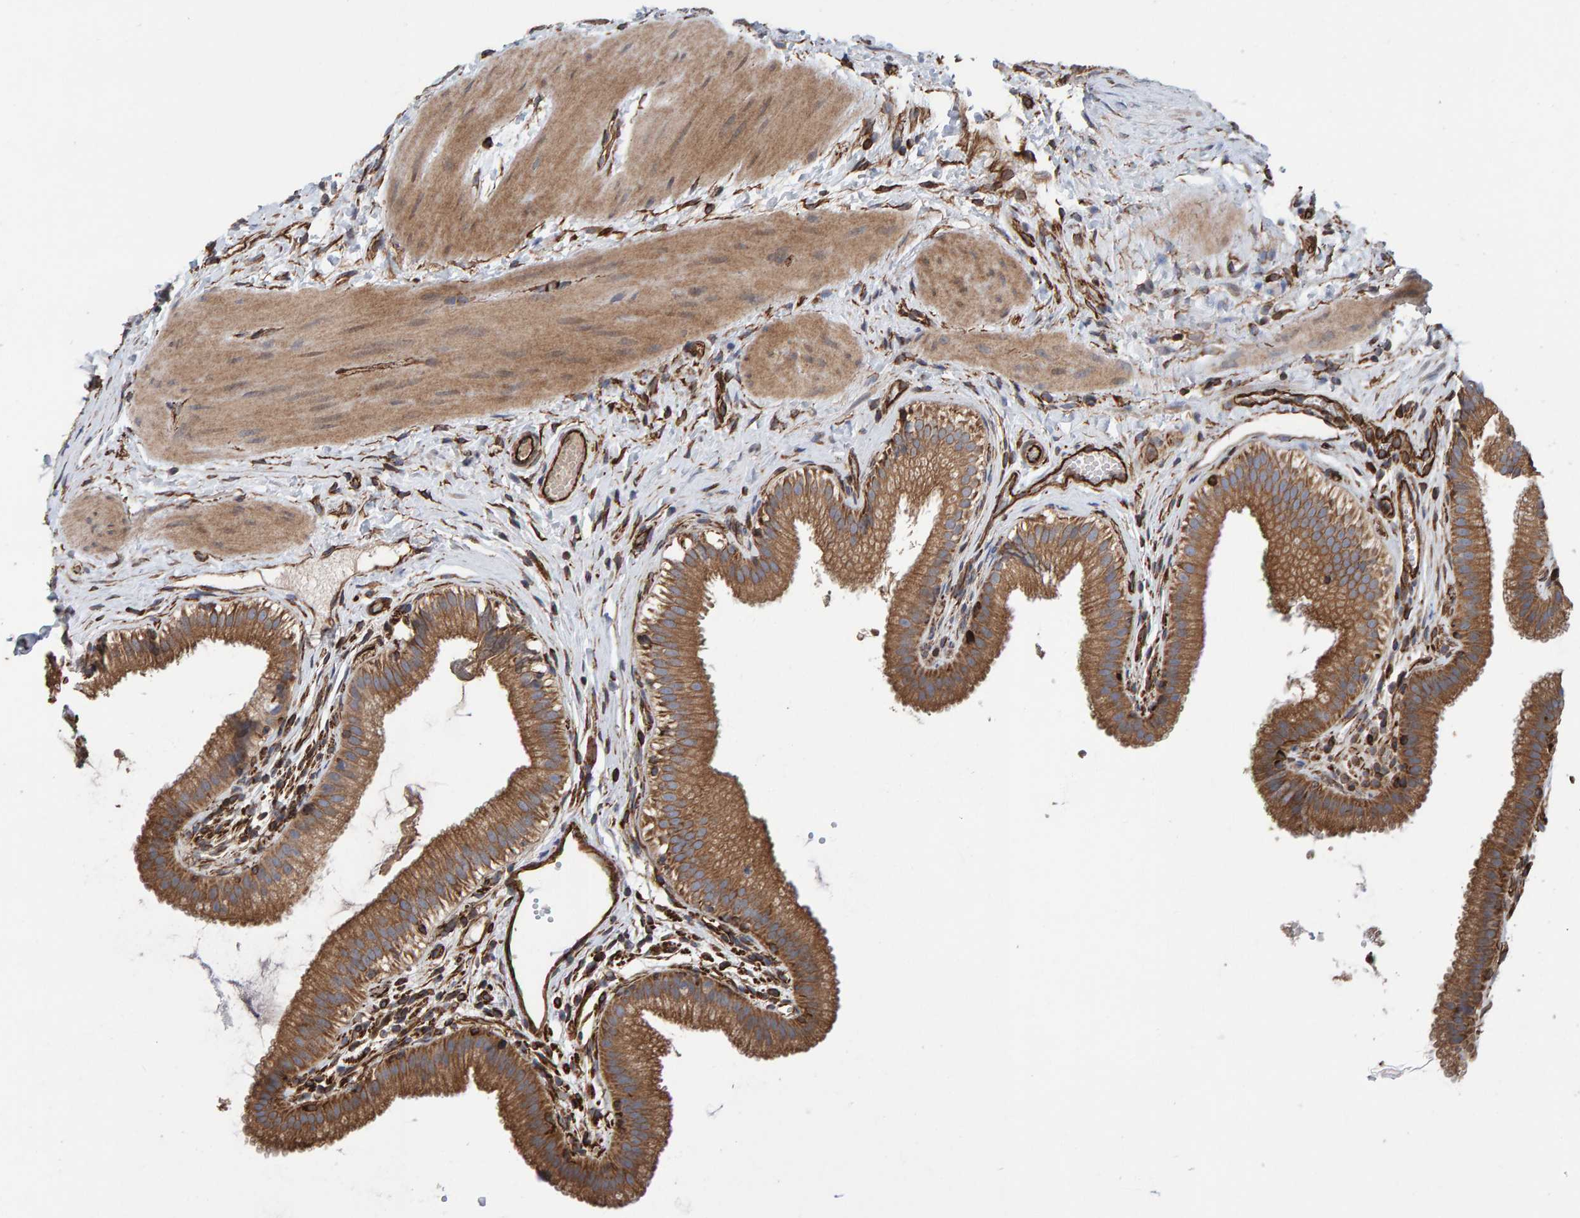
{"staining": {"intensity": "moderate", "quantity": ">75%", "location": "cytoplasmic/membranous"}, "tissue": "gallbladder", "cell_type": "Glandular cells", "image_type": "normal", "snomed": [{"axis": "morphology", "description": "Normal tissue, NOS"}, {"axis": "topography", "description": "Gallbladder"}], "caption": "Unremarkable gallbladder reveals moderate cytoplasmic/membranous expression in about >75% of glandular cells.", "gene": "ZNF347", "patient": {"sex": "female", "age": 26}}